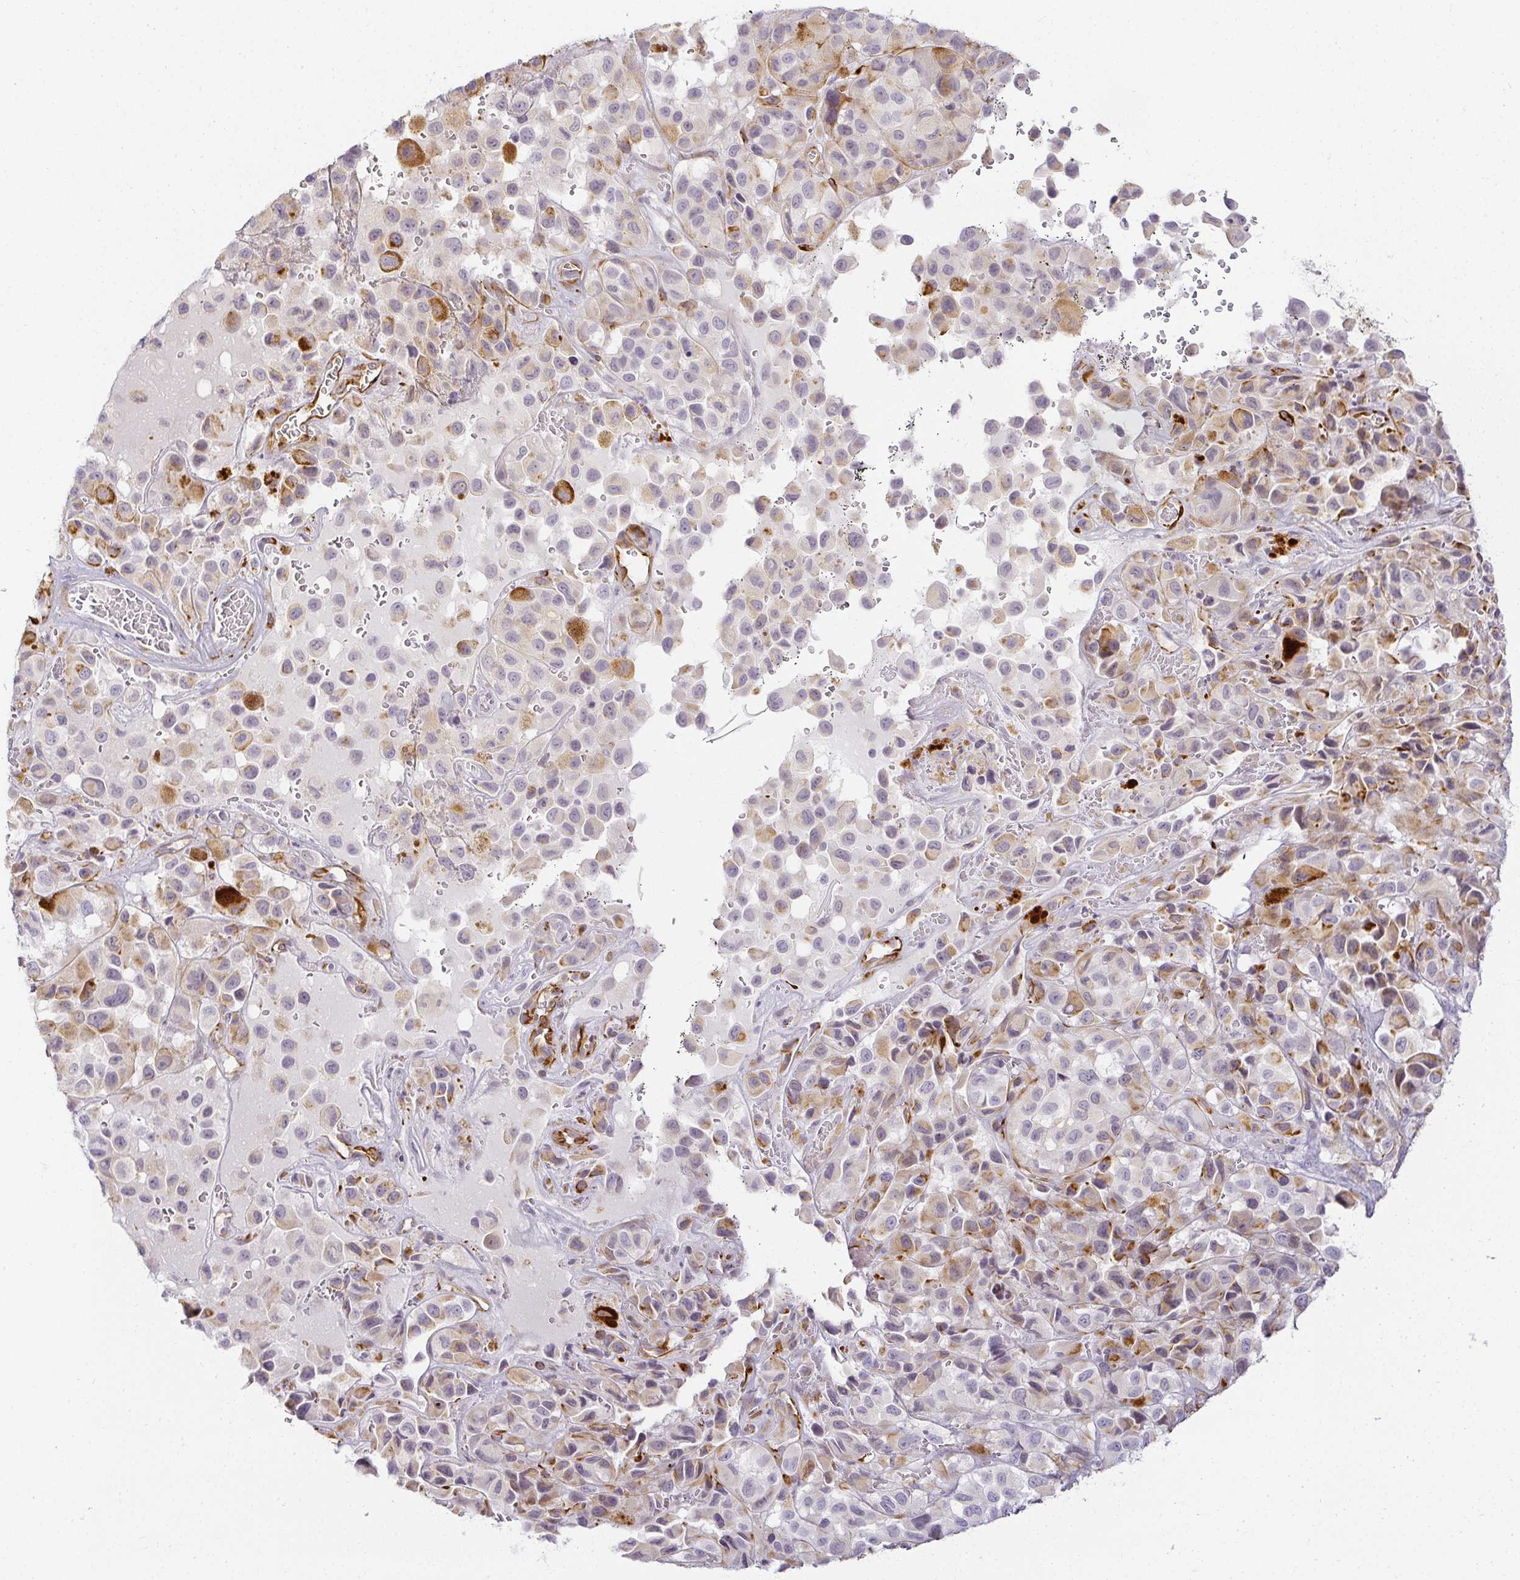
{"staining": {"intensity": "weak", "quantity": "<25%", "location": "cytoplasmic/membranous"}, "tissue": "melanoma", "cell_type": "Tumor cells", "image_type": "cancer", "snomed": [{"axis": "morphology", "description": "Malignant melanoma, NOS"}, {"axis": "topography", "description": "Skin"}], "caption": "DAB immunohistochemical staining of melanoma reveals no significant staining in tumor cells.", "gene": "ACAN", "patient": {"sex": "male", "age": 93}}